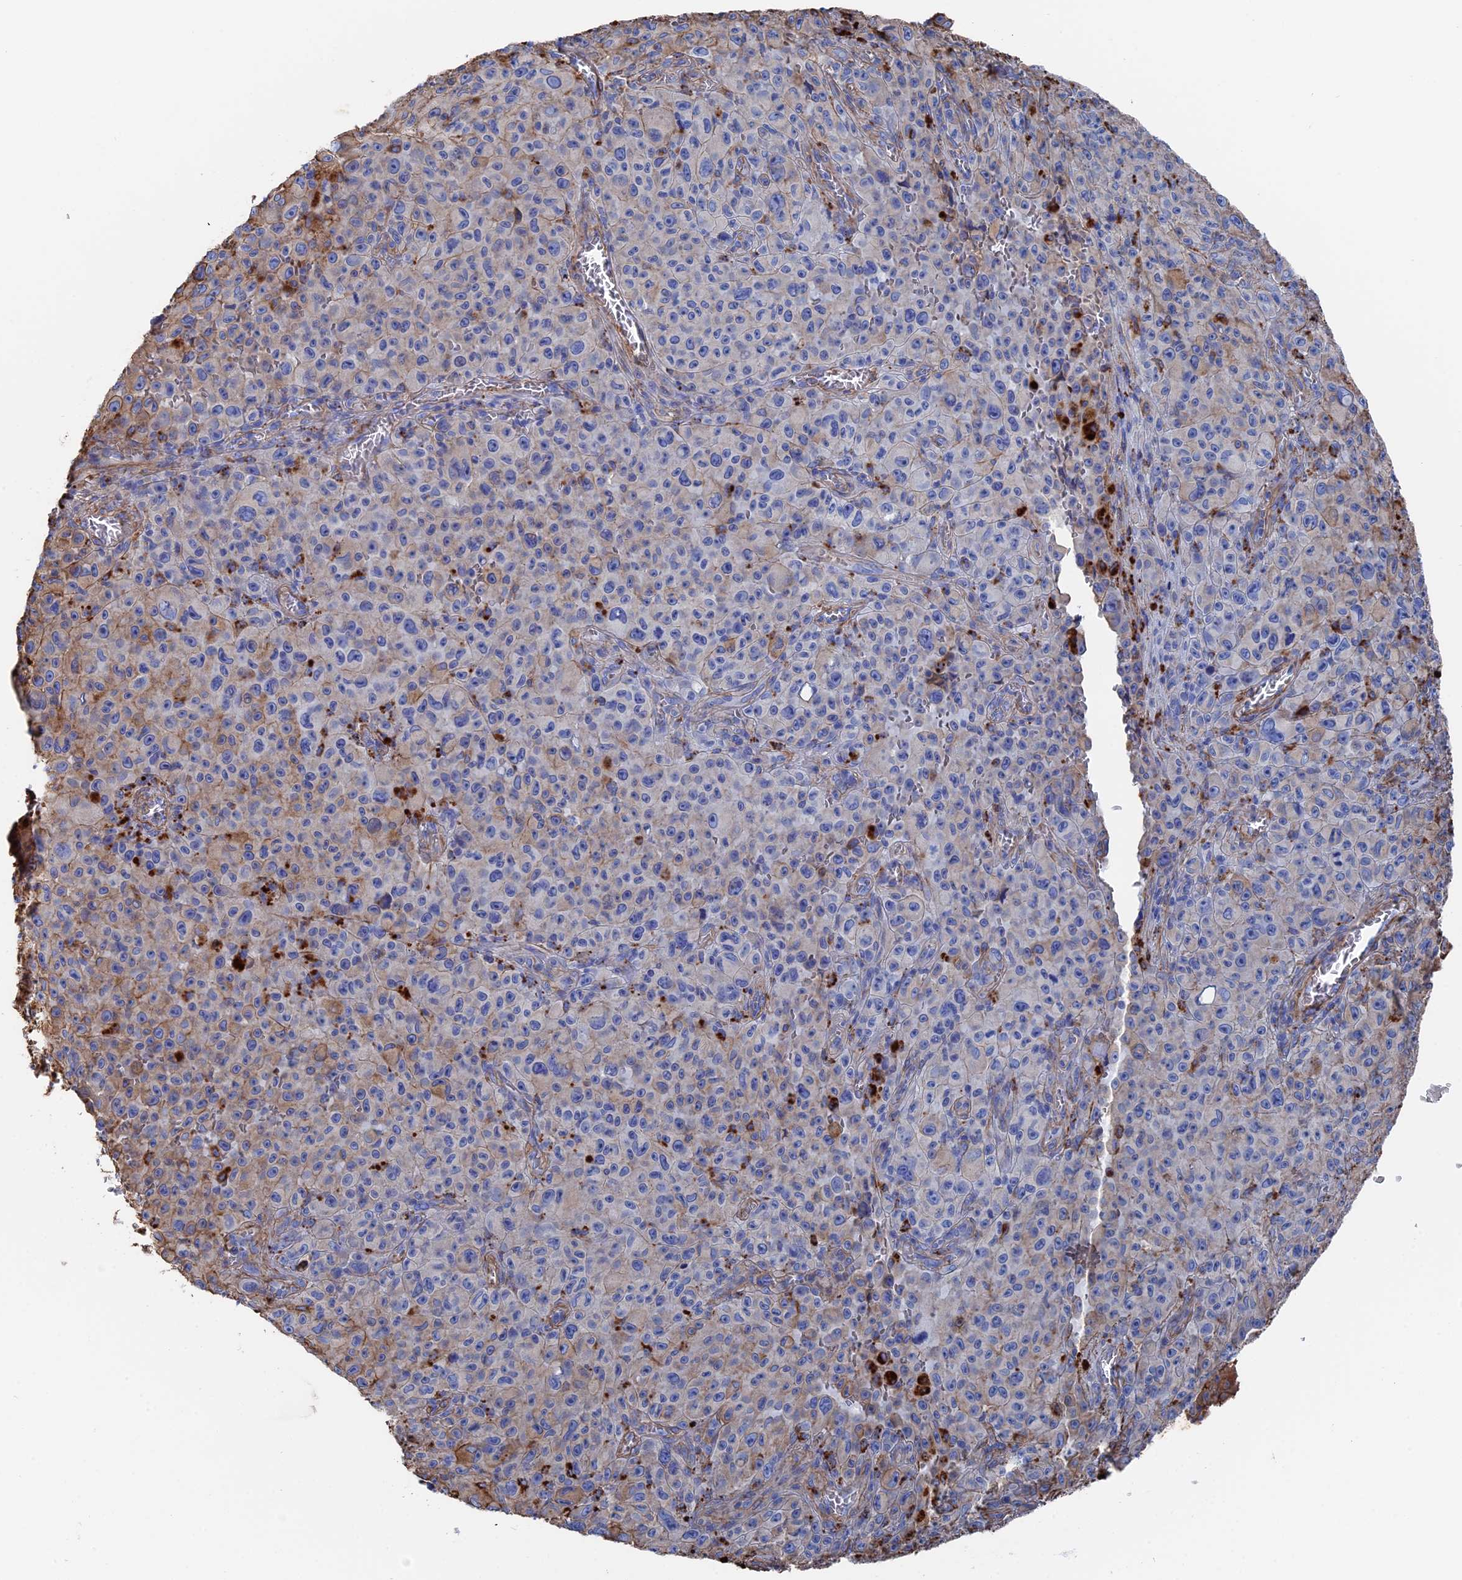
{"staining": {"intensity": "negative", "quantity": "none", "location": "none"}, "tissue": "melanoma", "cell_type": "Tumor cells", "image_type": "cancer", "snomed": [{"axis": "morphology", "description": "Malignant melanoma, NOS"}, {"axis": "topography", "description": "Skin"}], "caption": "The immunohistochemistry image has no significant expression in tumor cells of melanoma tissue. (DAB (3,3'-diaminobenzidine) IHC, high magnification).", "gene": "STRA6", "patient": {"sex": "female", "age": 82}}